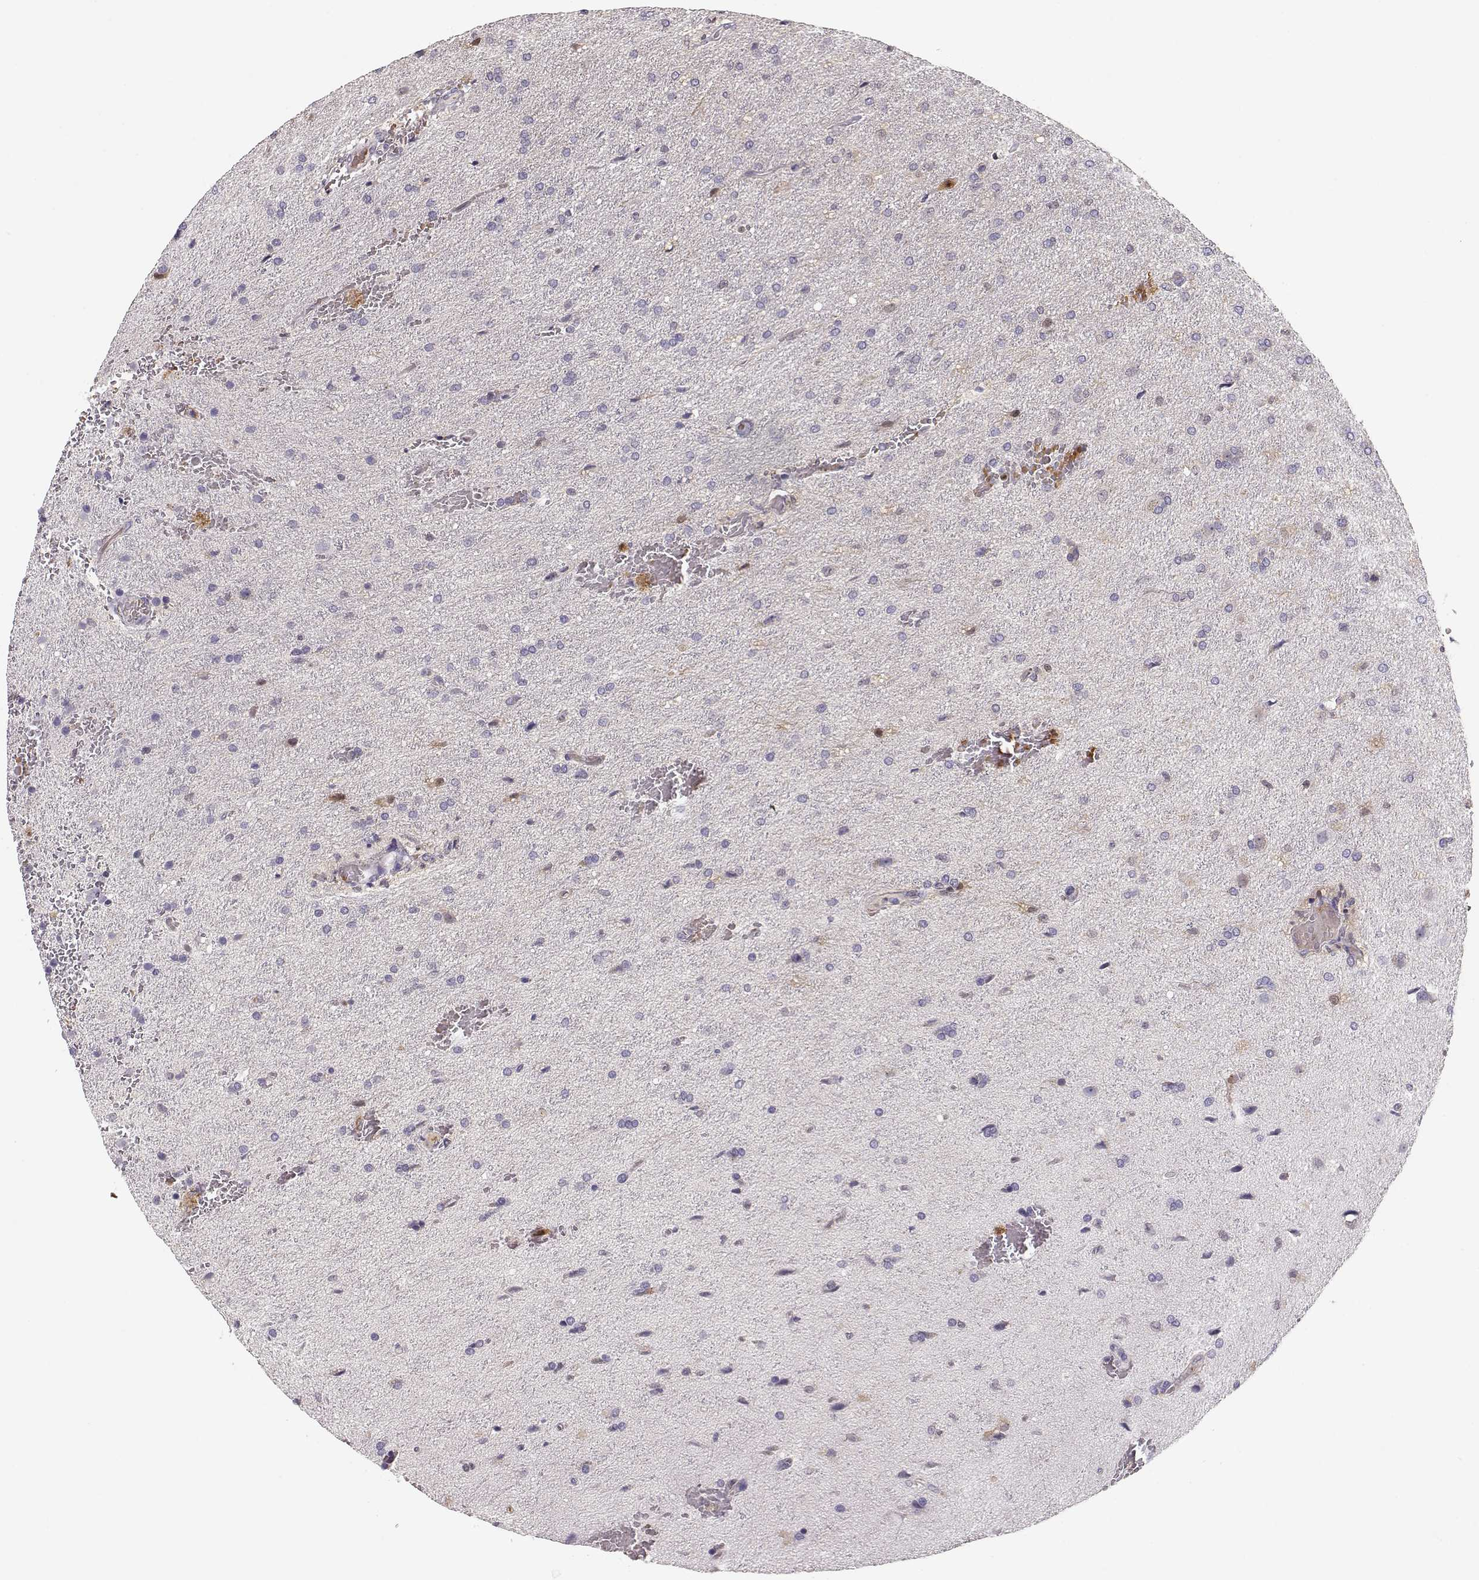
{"staining": {"intensity": "negative", "quantity": "none", "location": "none"}, "tissue": "glioma", "cell_type": "Tumor cells", "image_type": "cancer", "snomed": [{"axis": "morphology", "description": "Glioma, malignant, High grade"}, {"axis": "topography", "description": "Brain"}], "caption": "Malignant glioma (high-grade) stained for a protein using immunohistochemistry (IHC) reveals no positivity tumor cells.", "gene": "PNP", "patient": {"sex": "male", "age": 68}}